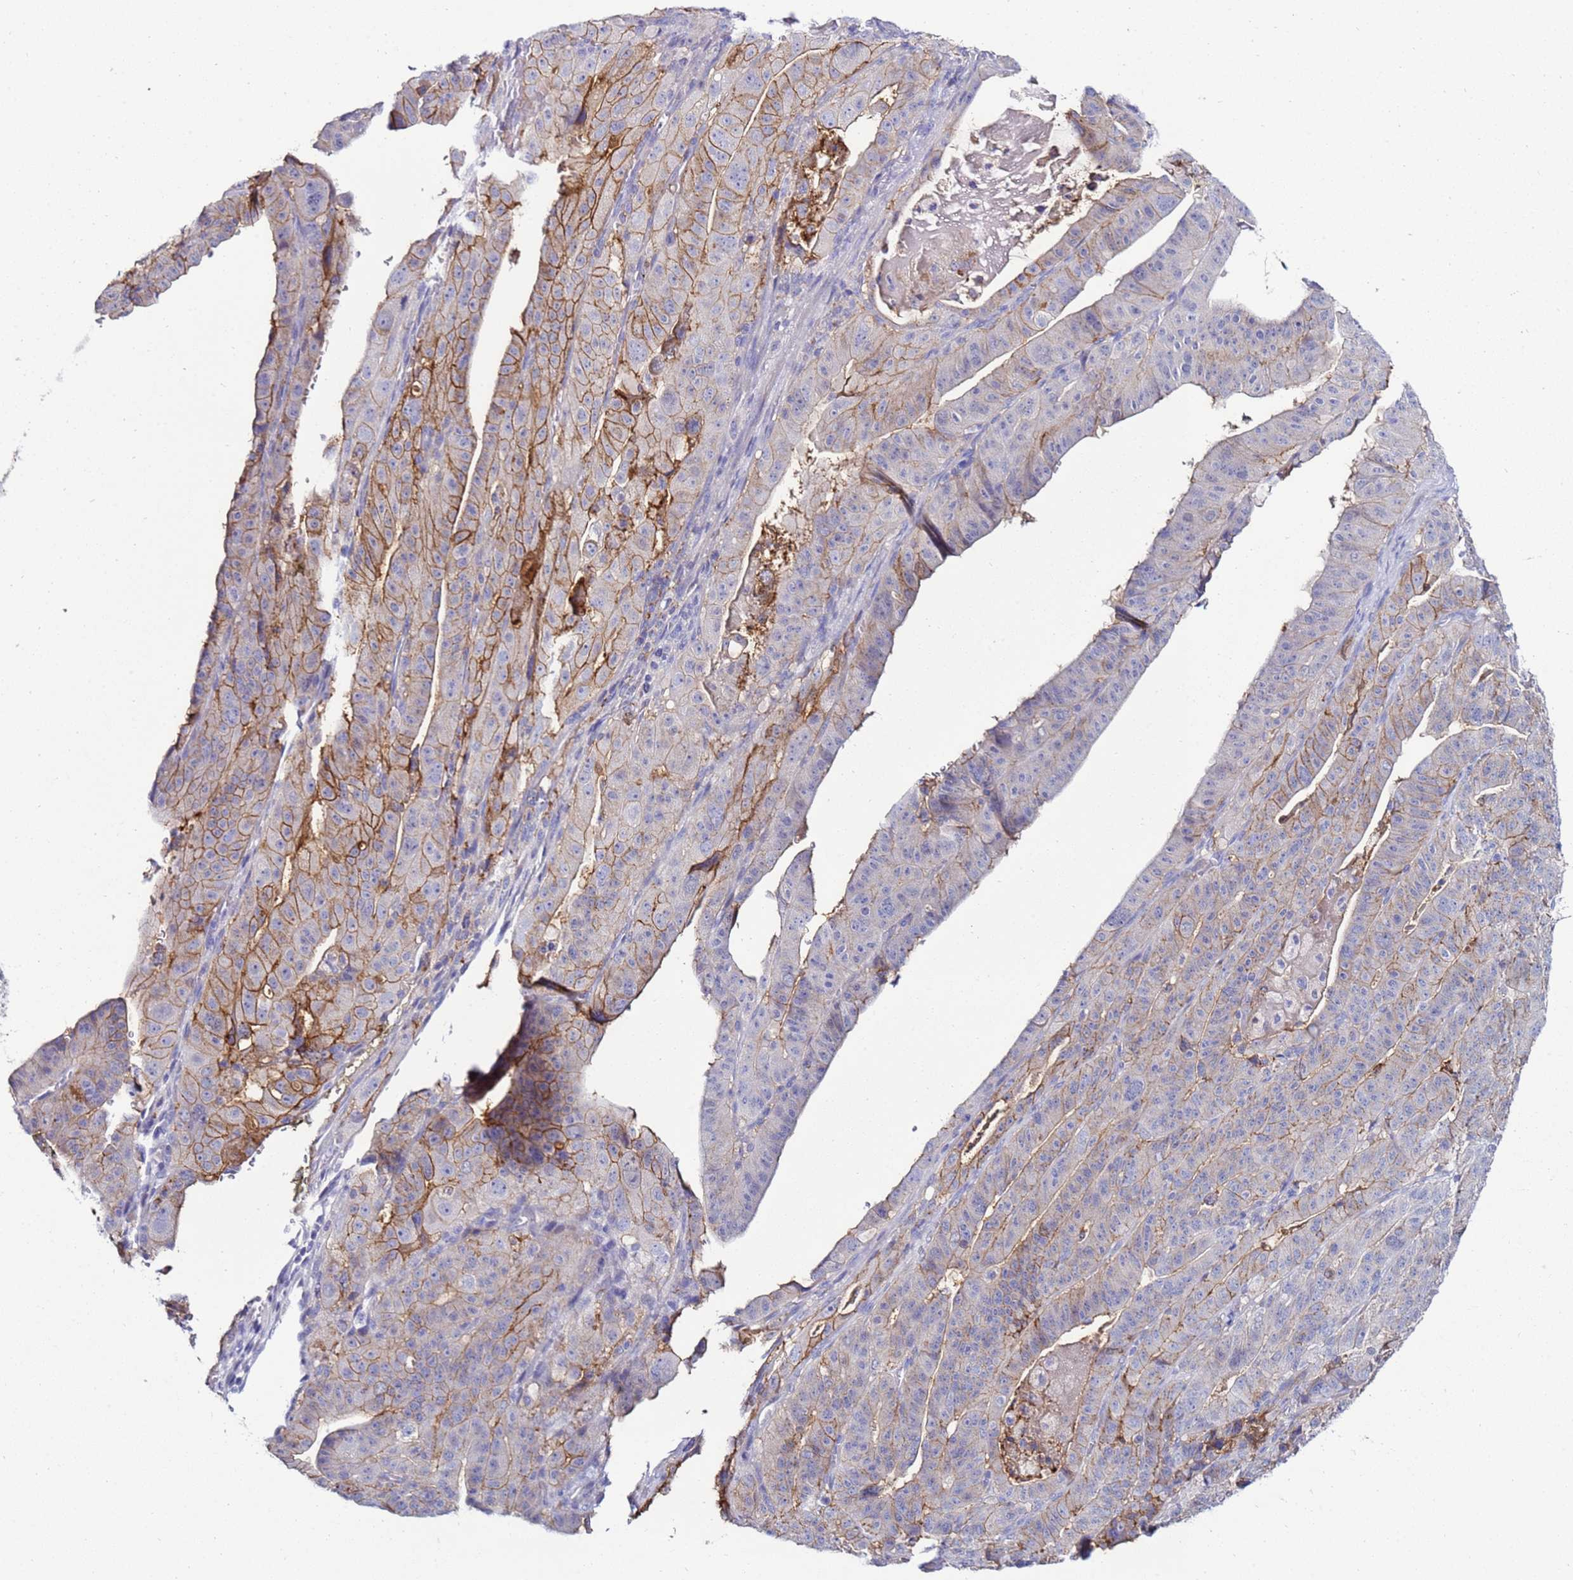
{"staining": {"intensity": "moderate", "quantity": "25%-75%", "location": "cytoplasmic/membranous"}, "tissue": "stomach cancer", "cell_type": "Tumor cells", "image_type": "cancer", "snomed": [{"axis": "morphology", "description": "Adenocarcinoma, NOS"}, {"axis": "topography", "description": "Stomach"}], "caption": "Protein expression by IHC exhibits moderate cytoplasmic/membranous expression in approximately 25%-75% of tumor cells in adenocarcinoma (stomach). The protein is shown in brown color, while the nuclei are stained blue.", "gene": "GPN3", "patient": {"sex": "male", "age": 48}}